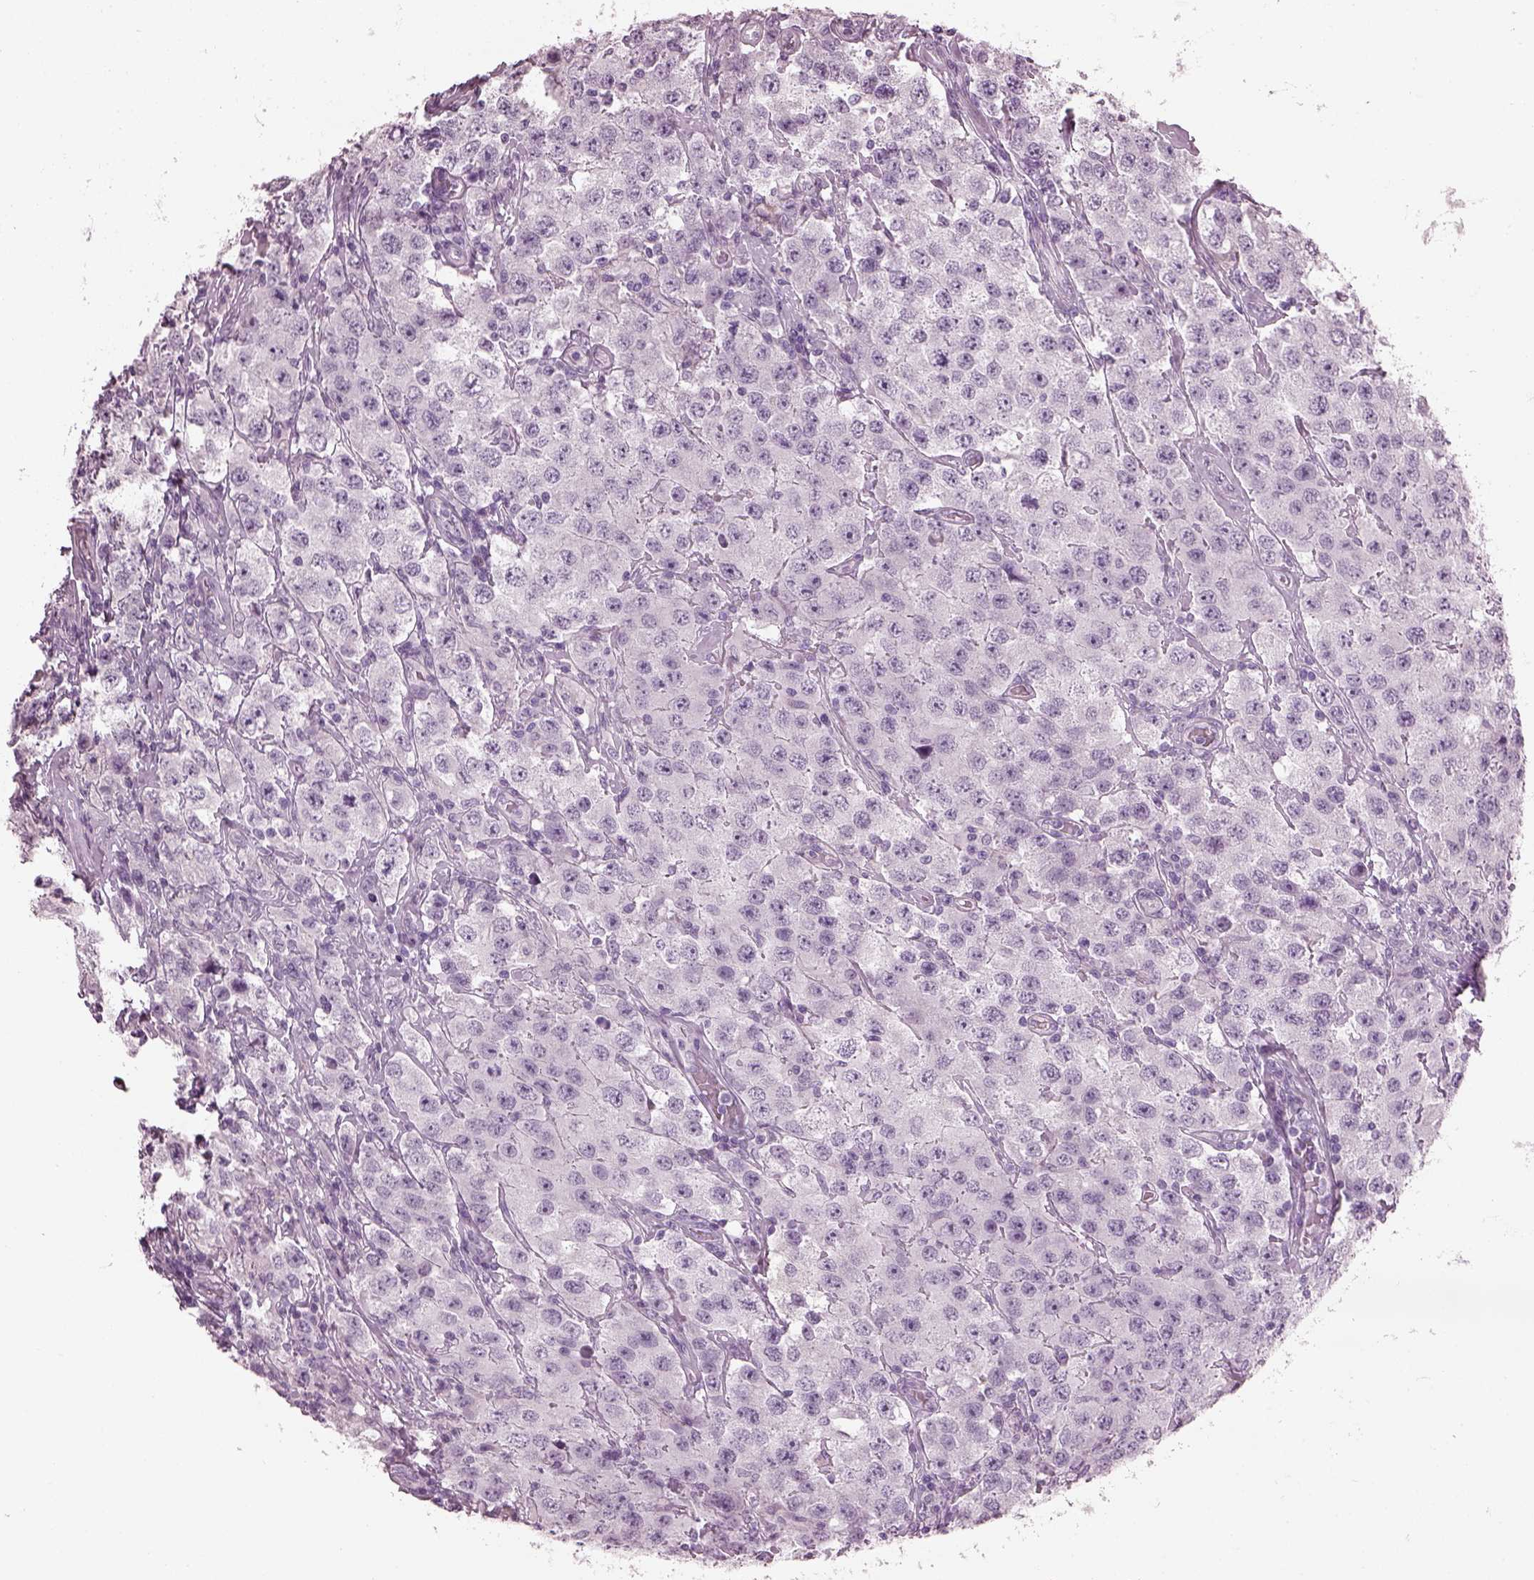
{"staining": {"intensity": "negative", "quantity": "none", "location": "none"}, "tissue": "testis cancer", "cell_type": "Tumor cells", "image_type": "cancer", "snomed": [{"axis": "morphology", "description": "Seminoma, NOS"}, {"axis": "topography", "description": "Testis"}], "caption": "IHC photomicrograph of human testis cancer (seminoma) stained for a protein (brown), which demonstrates no staining in tumor cells. (DAB (3,3'-diaminobenzidine) immunohistochemistry (IHC), high magnification).", "gene": "PDC", "patient": {"sex": "male", "age": 52}}